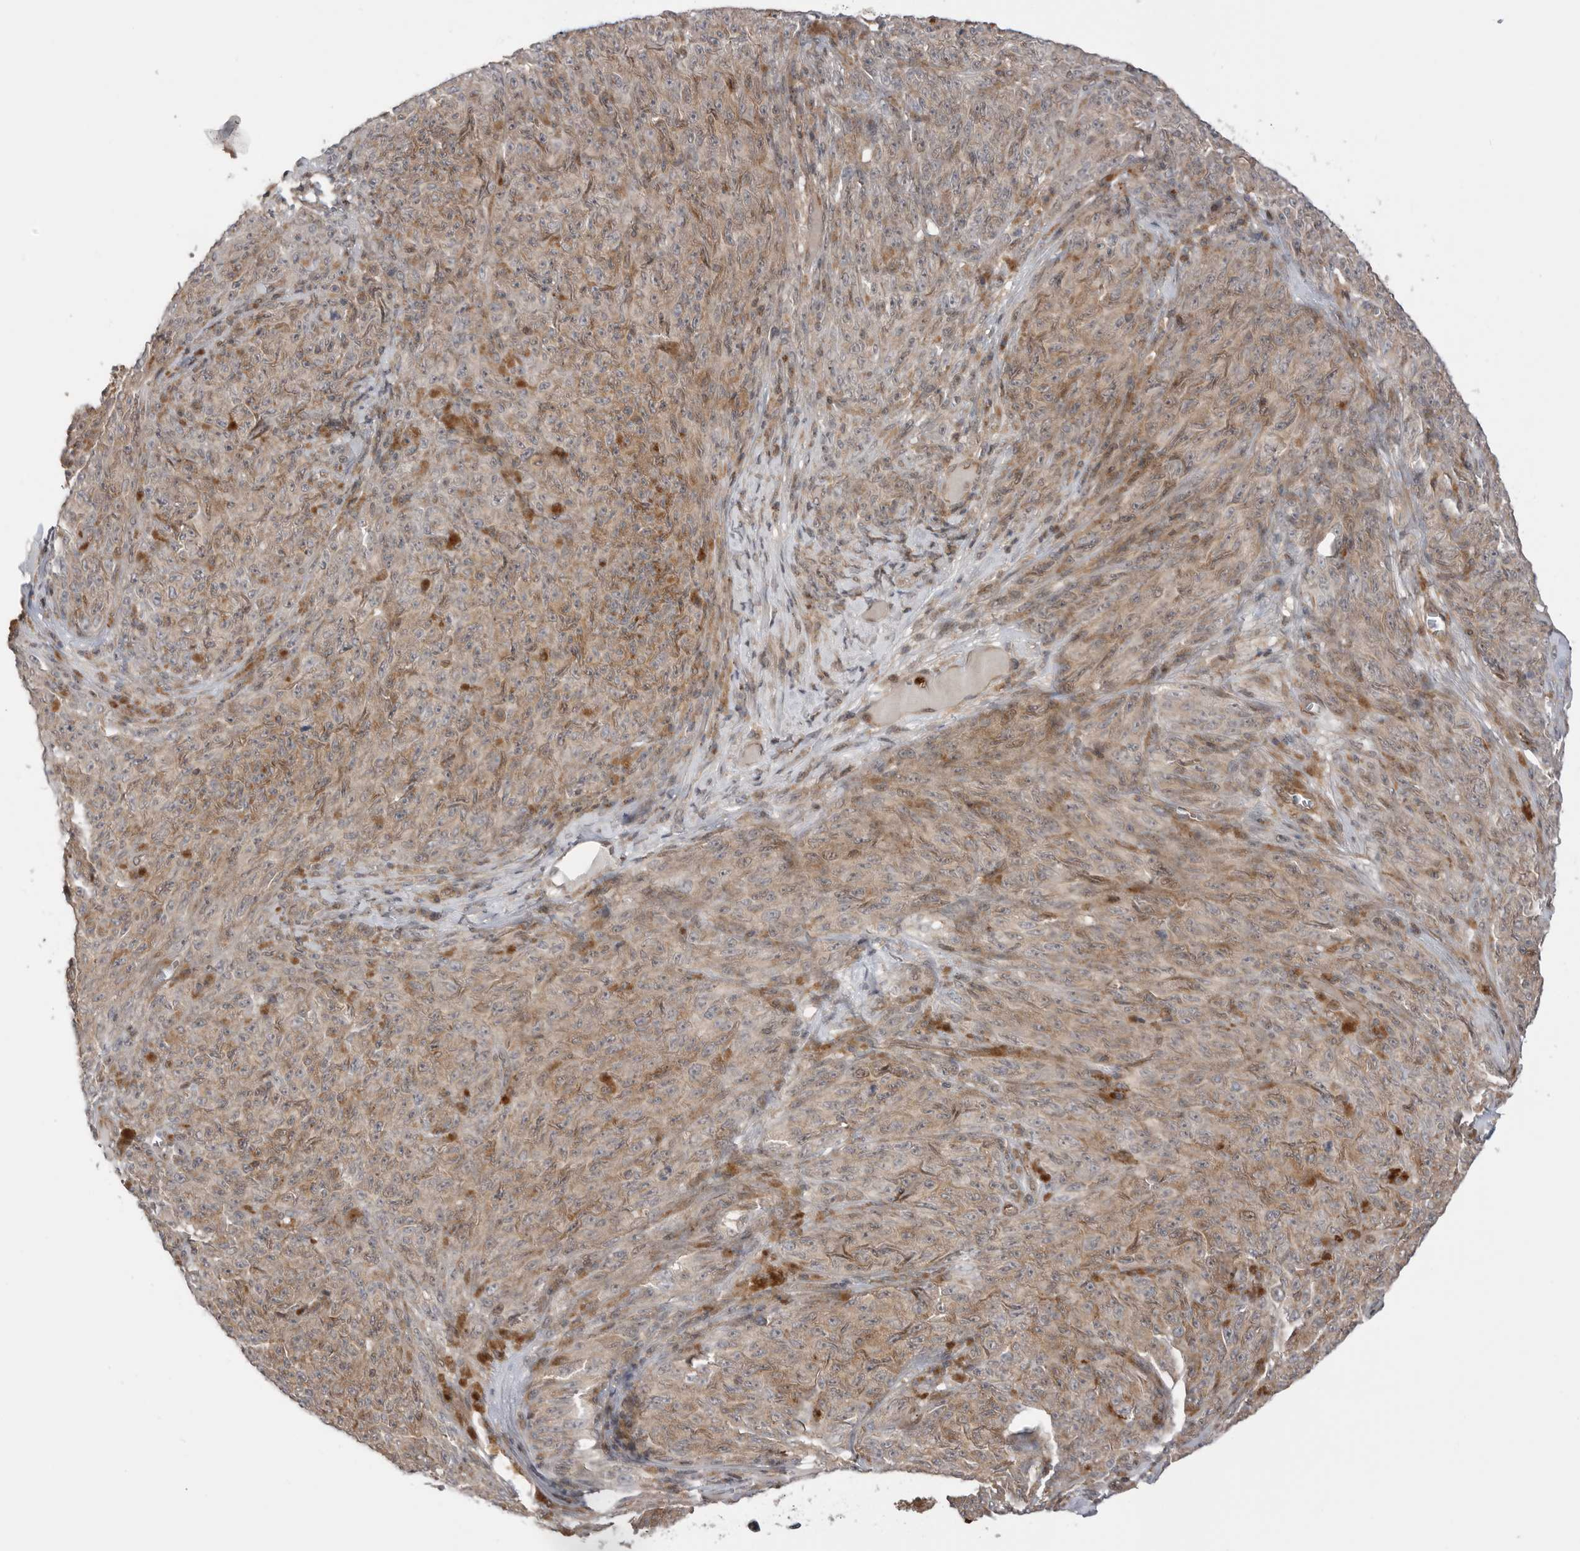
{"staining": {"intensity": "weak", "quantity": "<25%", "location": "cytoplasmic/membranous"}, "tissue": "melanoma", "cell_type": "Tumor cells", "image_type": "cancer", "snomed": [{"axis": "morphology", "description": "Malignant melanoma, NOS"}, {"axis": "topography", "description": "Skin"}], "caption": "The histopathology image displays no significant staining in tumor cells of malignant melanoma.", "gene": "PEAK1", "patient": {"sex": "female", "age": 82}}